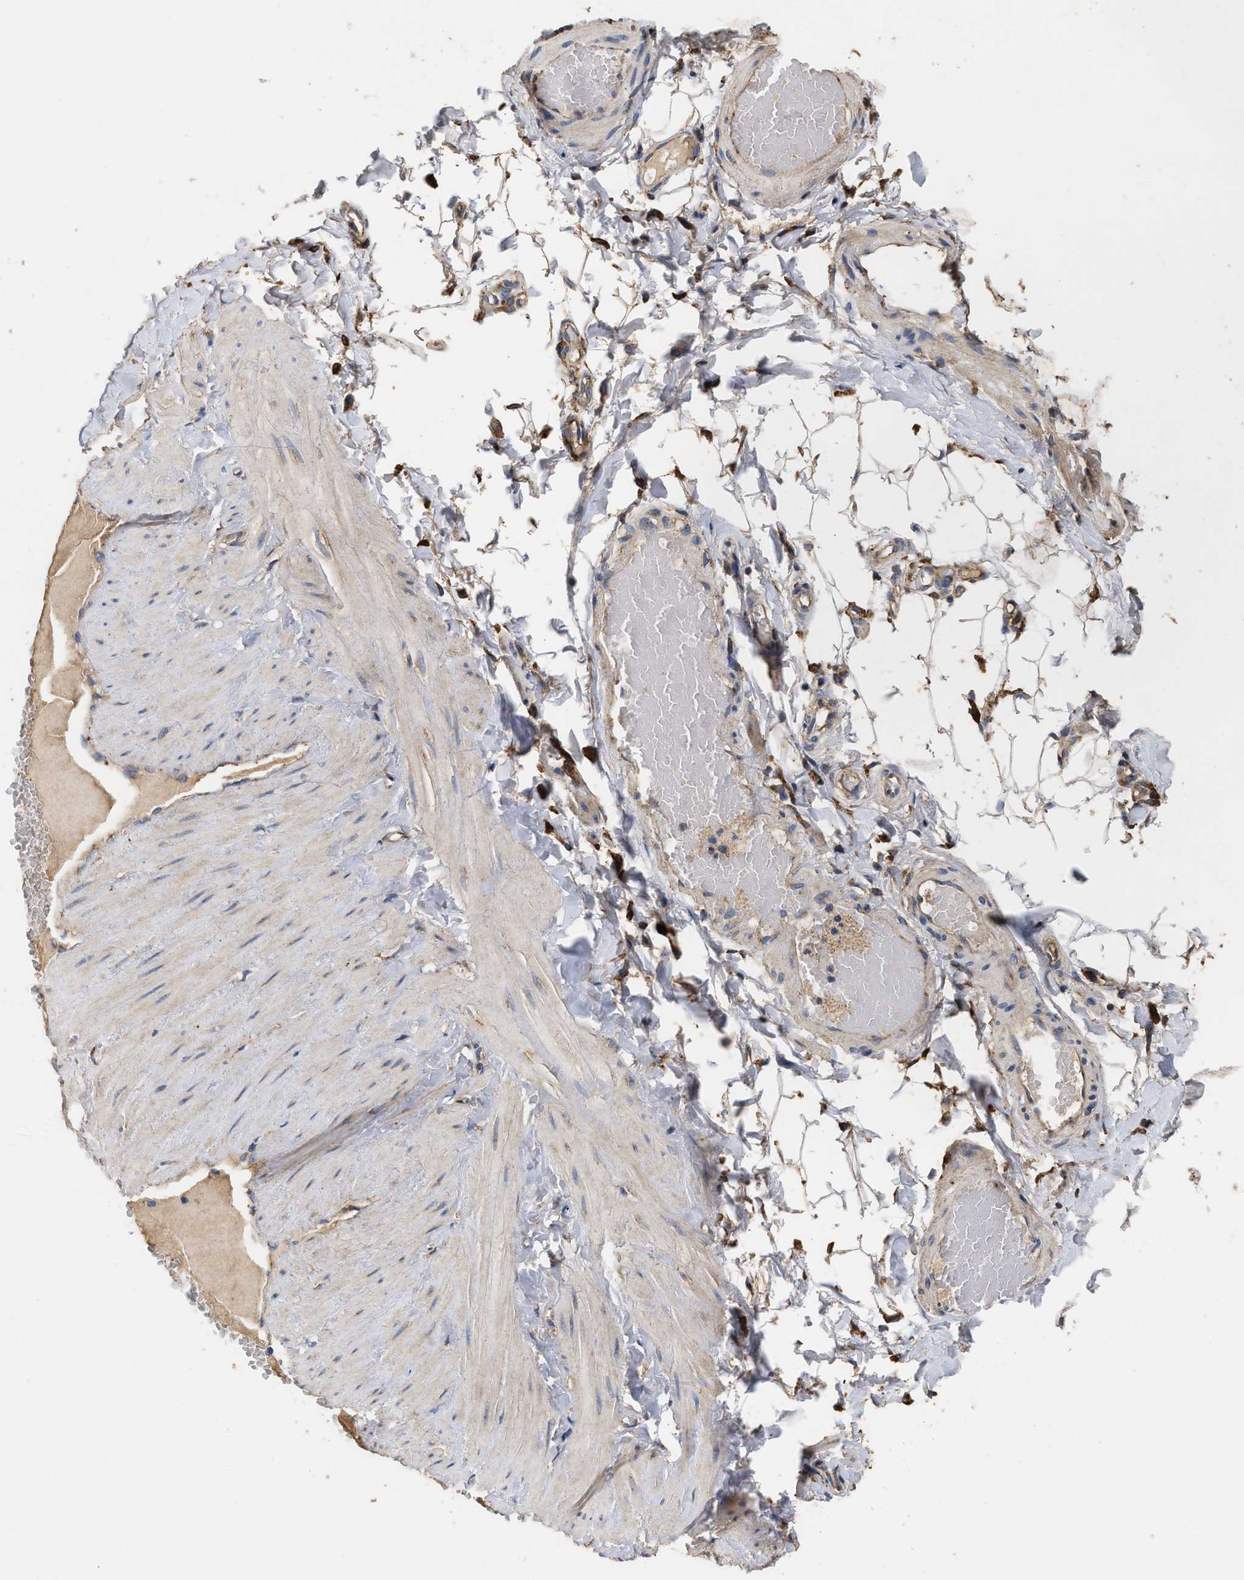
{"staining": {"intensity": "moderate", "quantity": ">75%", "location": "cytoplasmic/membranous"}, "tissue": "adipose tissue", "cell_type": "Adipocytes", "image_type": "normal", "snomed": [{"axis": "morphology", "description": "Normal tissue, NOS"}, {"axis": "topography", "description": "Adipose tissue"}, {"axis": "topography", "description": "Vascular tissue"}, {"axis": "topography", "description": "Peripheral nerve tissue"}], "caption": "Protein expression analysis of unremarkable human adipose tissue reveals moderate cytoplasmic/membranous staining in approximately >75% of adipocytes. (DAB (3,3'-diaminobenzidine) IHC, brown staining for protein, blue staining for nuclei).", "gene": "KLB", "patient": {"sex": "male", "age": 25}}